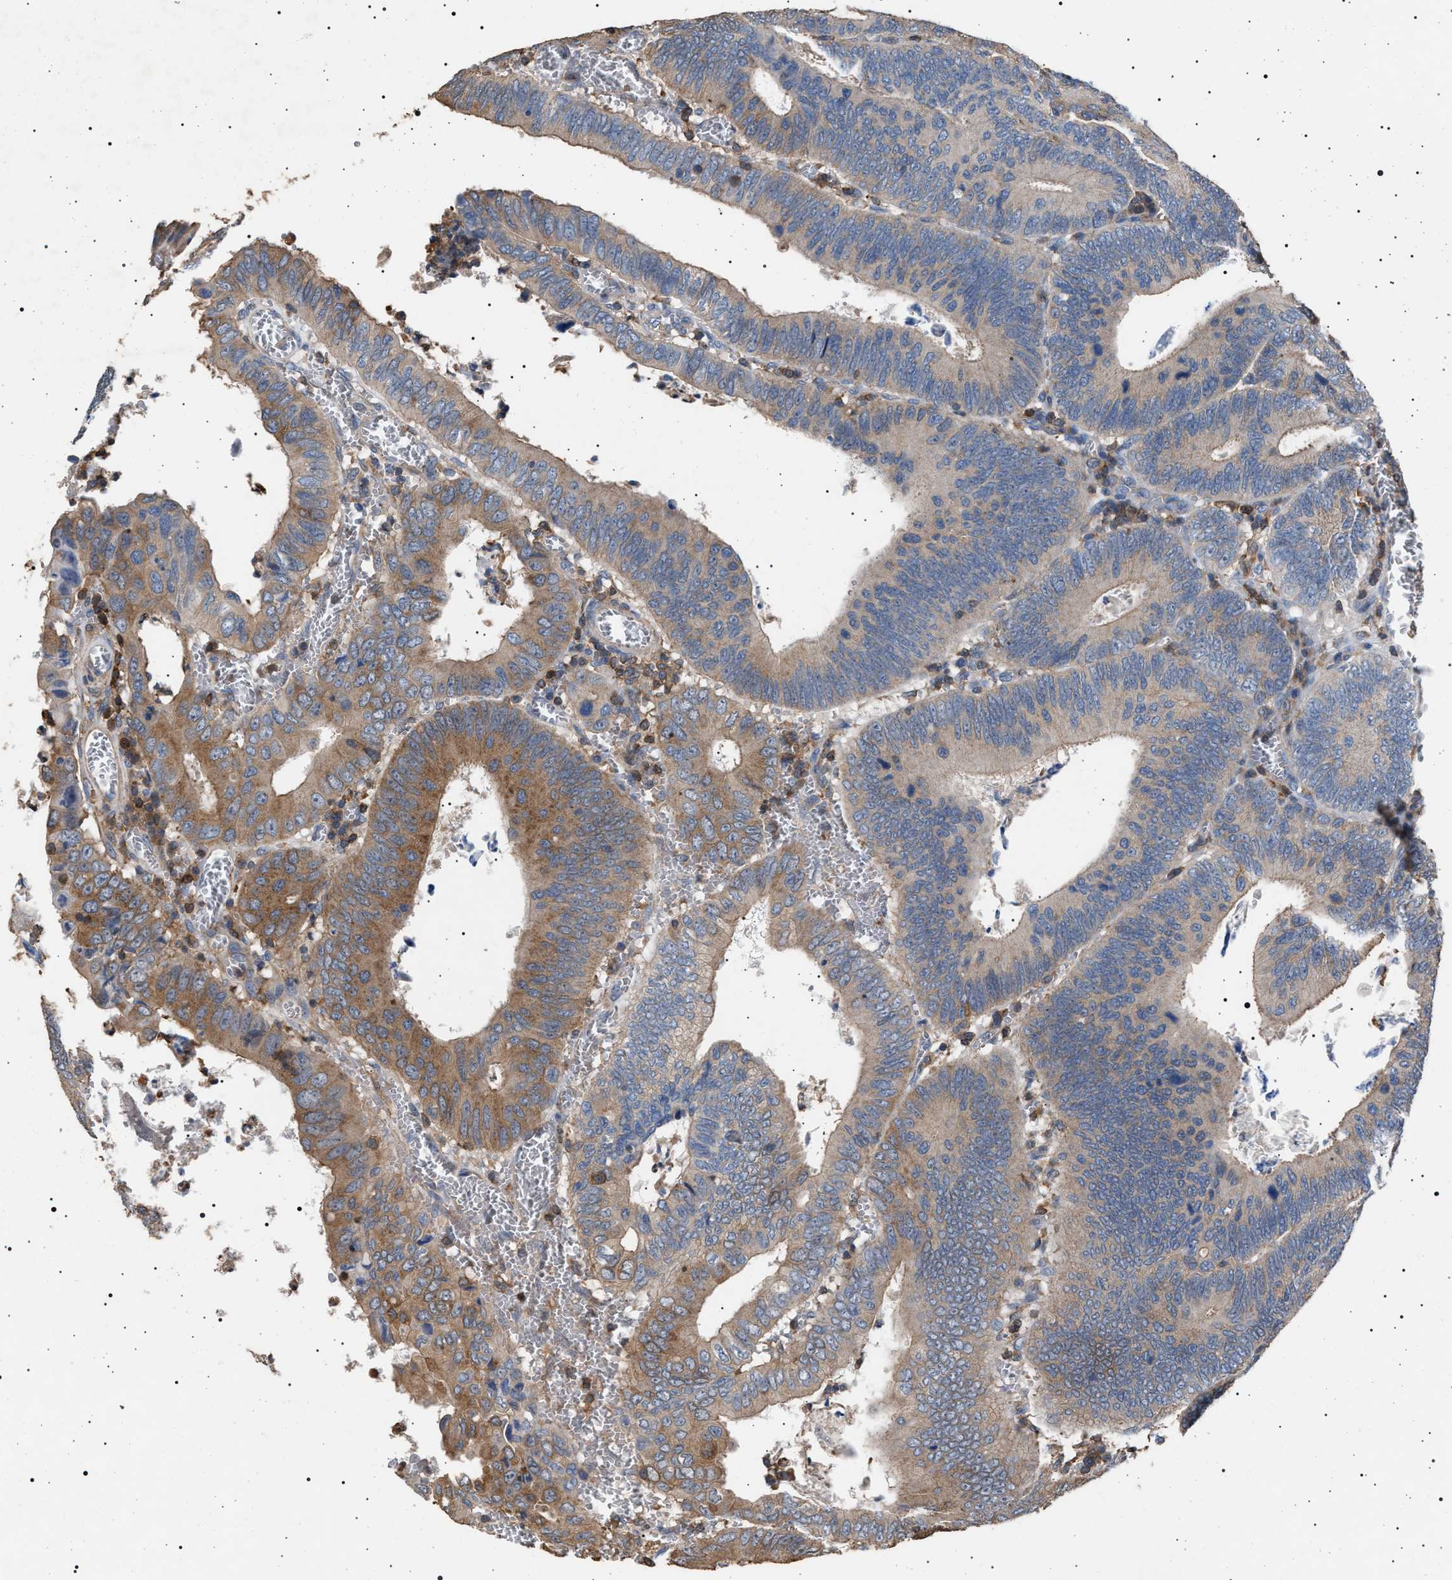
{"staining": {"intensity": "moderate", "quantity": ">75%", "location": "cytoplasmic/membranous"}, "tissue": "colorectal cancer", "cell_type": "Tumor cells", "image_type": "cancer", "snomed": [{"axis": "morphology", "description": "Inflammation, NOS"}, {"axis": "morphology", "description": "Adenocarcinoma, NOS"}, {"axis": "topography", "description": "Colon"}], "caption": "A medium amount of moderate cytoplasmic/membranous expression is appreciated in about >75% of tumor cells in adenocarcinoma (colorectal) tissue.", "gene": "SMAP2", "patient": {"sex": "male", "age": 72}}